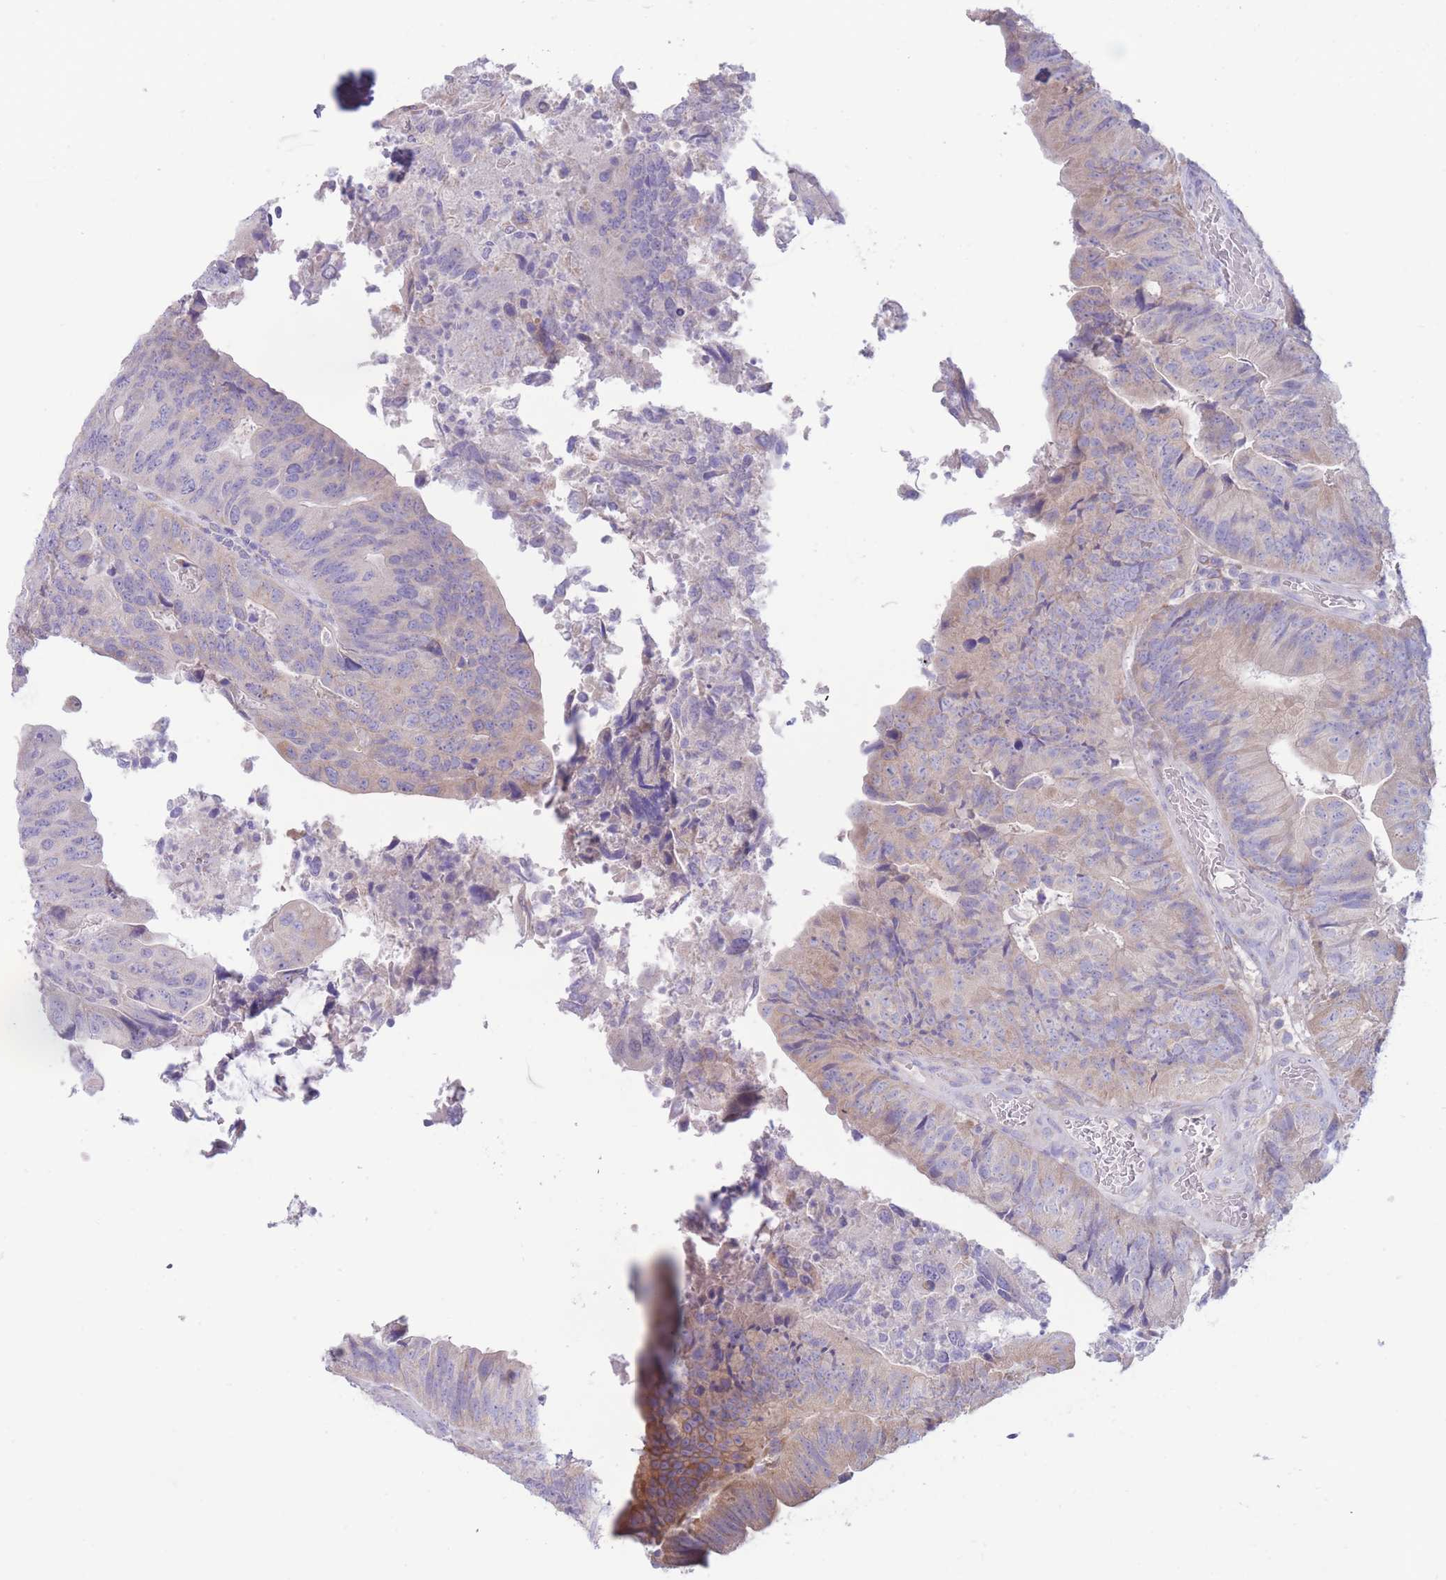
{"staining": {"intensity": "weak", "quantity": "25%-75%", "location": "cytoplasmic/membranous"}, "tissue": "colorectal cancer", "cell_type": "Tumor cells", "image_type": "cancer", "snomed": [{"axis": "morphology", "description": "Adenocarcinoma, NOS"}, {"axis": "topography", "description": "Colon"}], "caption": "Adenocarcinoma (colorectal) stained with a protein marker shows weak staining in tumor cells.", "gene": "FAH", "patient": {"sex": "female", "age": 67}}